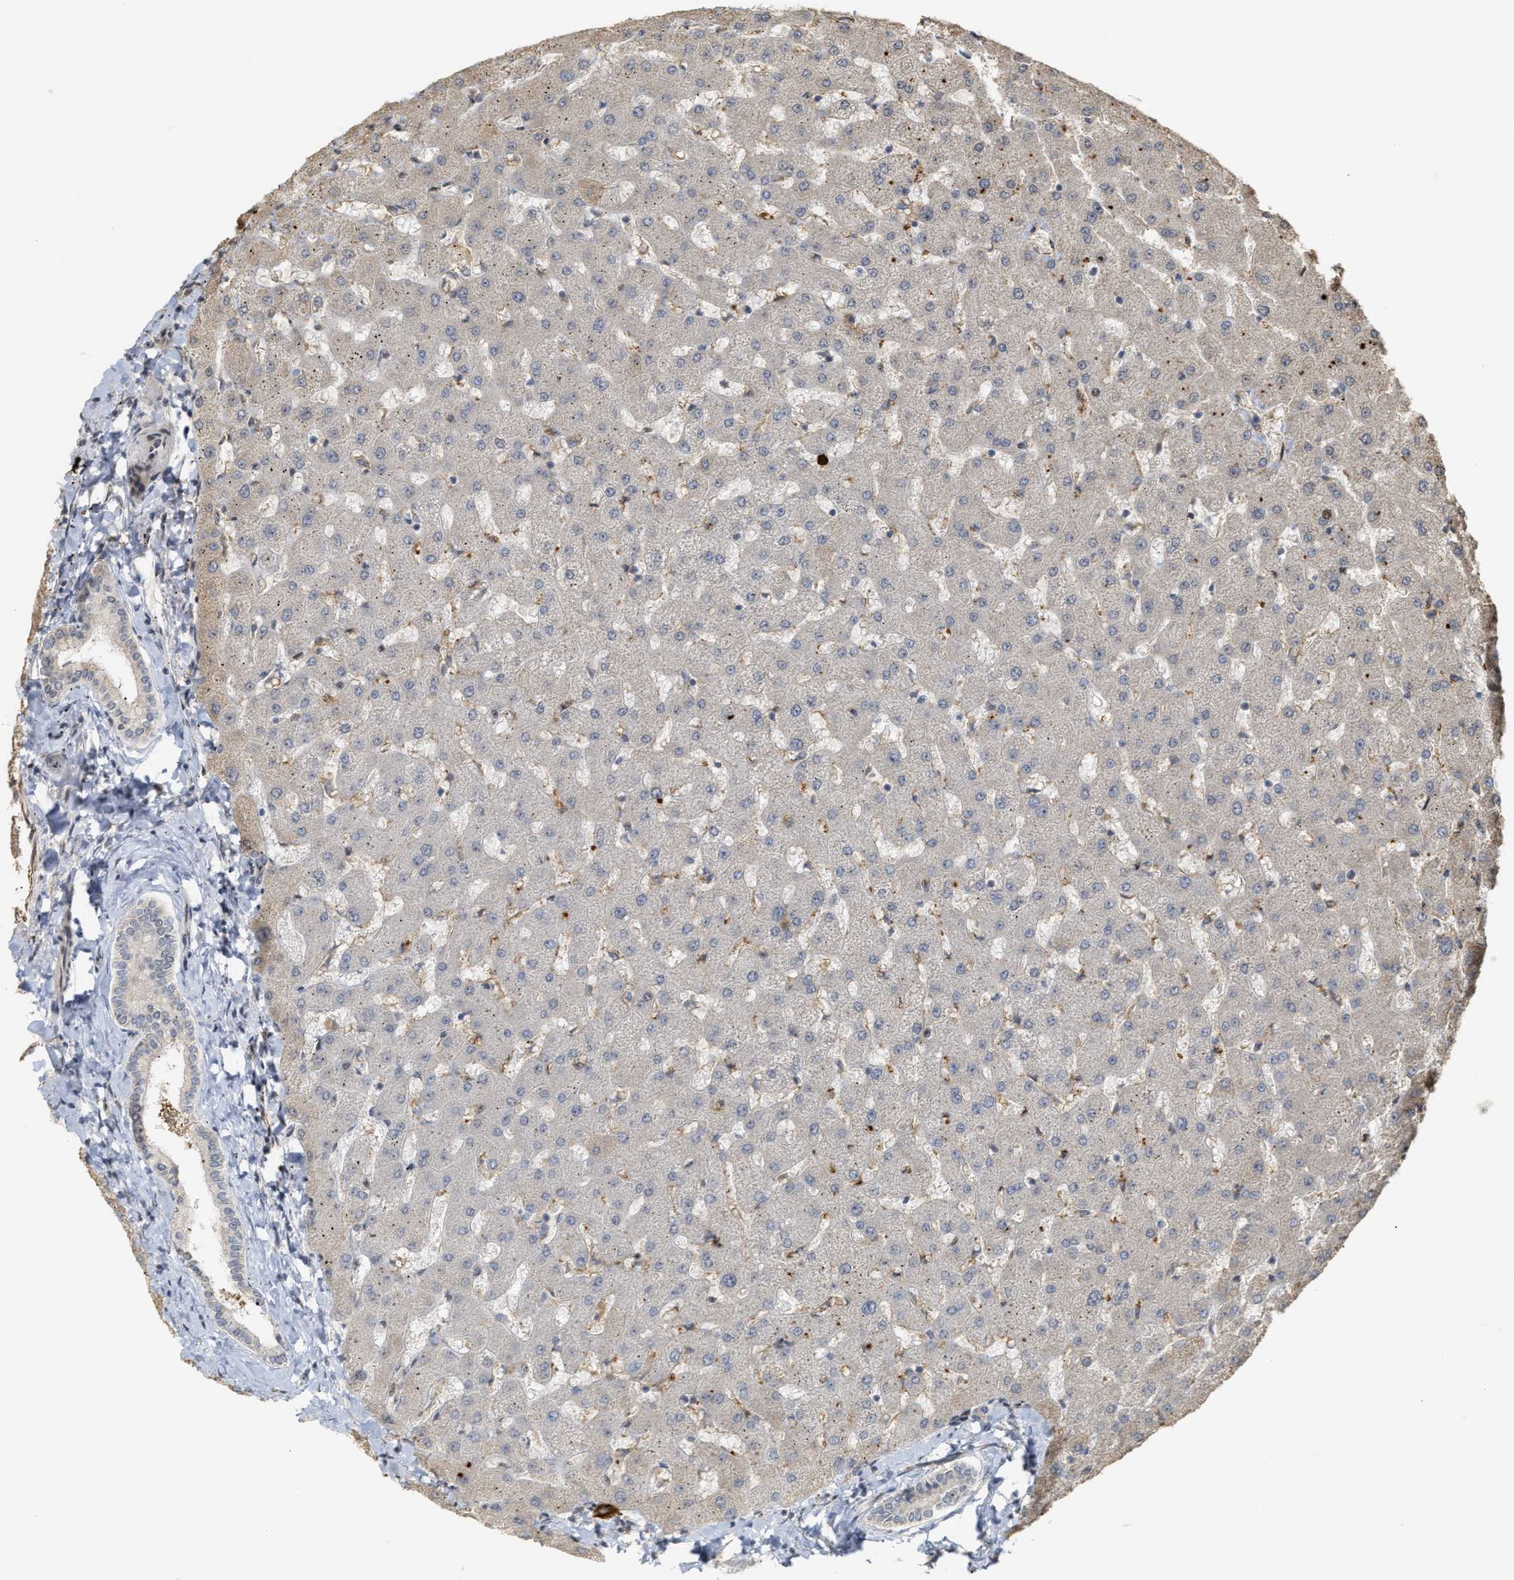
{"staining": {"intensity": "weak", "quantity": "<25%", "location": "cytoplasmic/membranous"}, "tissue": "liver", "cell_type": "Cholangiocytes", "image_type": "normal", "snomed": [{"axis": "morphology", "description": "Normal tissue, NOS"}, {"axis": "topography", "description": "Liver"}], "caption": "A high-resolution photomicrograph shows immunohistochemistry (IHC) staining of normal liver, which exhibits no significant positivity in cholangiocytes.", "gene": "ZFAND5", "patient": {"sex": "female", "age": 63}}